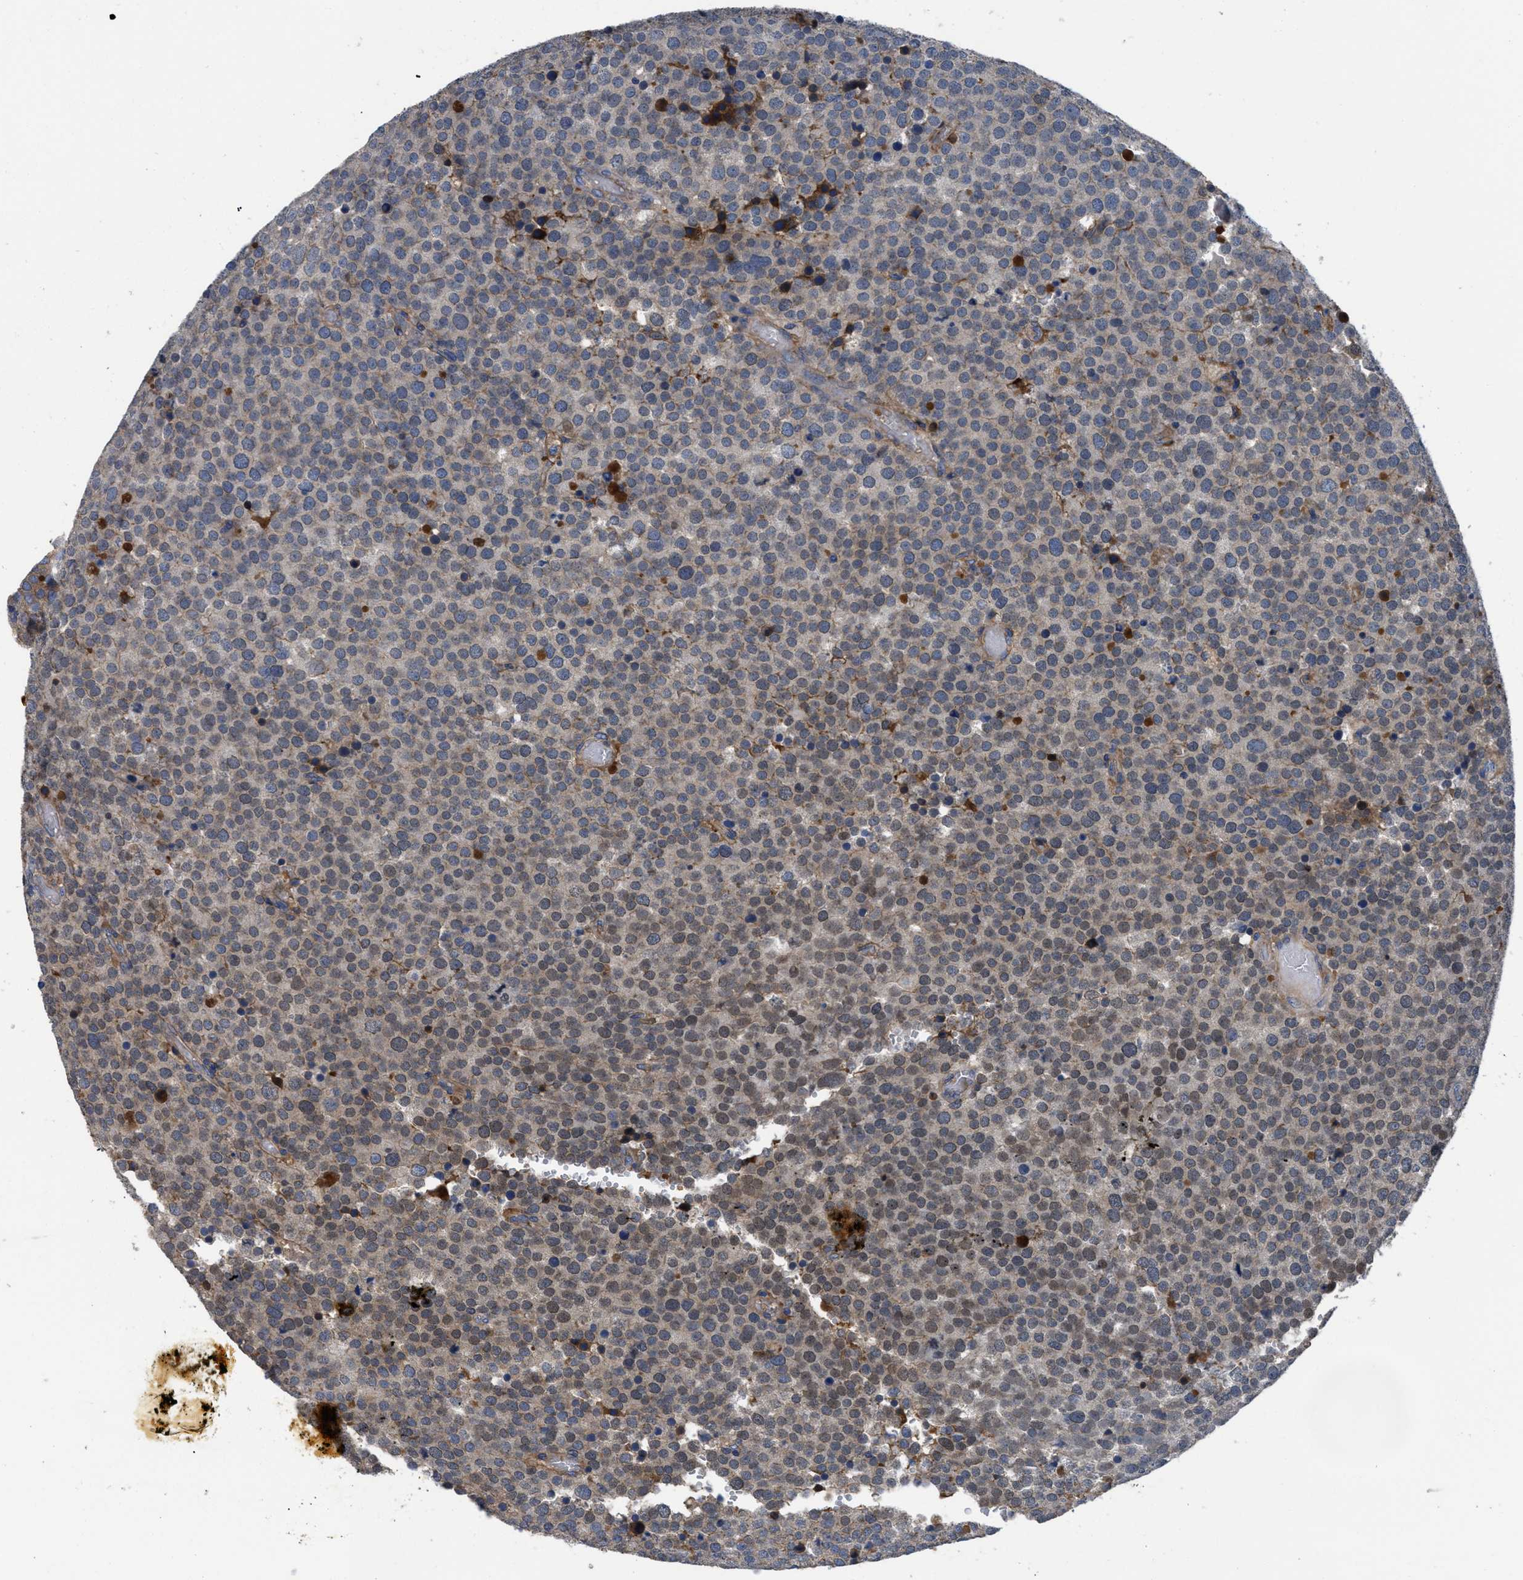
{"staining": {"intensity": "moderate", "quantity": ">75%", "location": "cytoplasmic/membranous"}, "tissue": "testis cancer", "cell_type": "Tumor cells", "image_type": "cancer", "snomed": [{"axis": "morphology", "description": "Normal tissue, NOS"}, {"axis": "morphology", "description": "Seminoma, NOS"}, {"axis": "topography", "description": "Testis"}], "caption": "The histopathology image shows staining of testis cancer, revealing moderate cytoplasmic/membranous protein staining (brown color) within tumor cells. (brown staining indicates protein expression, while blue staining denotes nuclei).", "gene": "SERPINA6", "patient": {"sex": "male", "age": 71}}